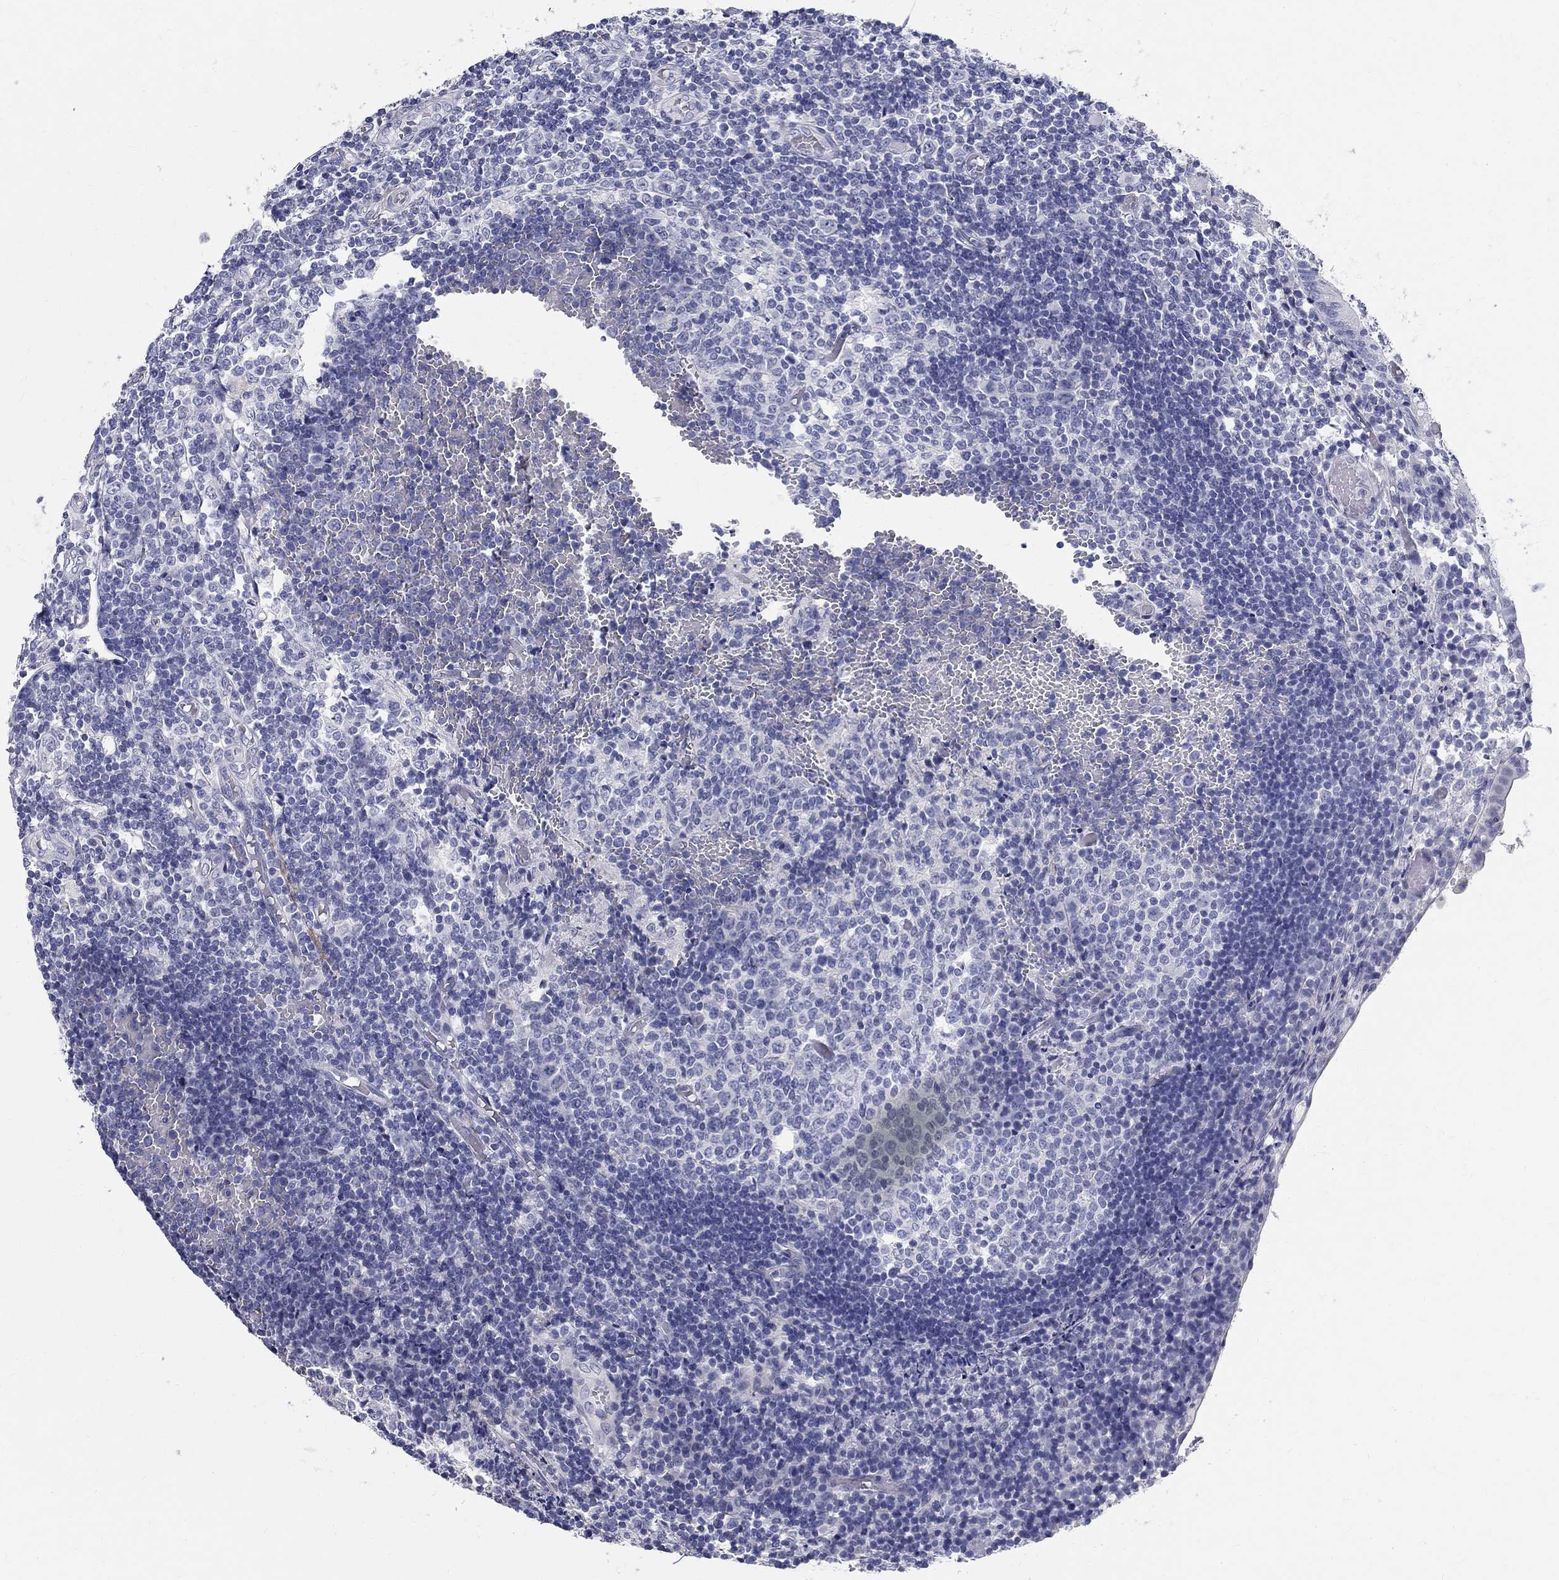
{"staining": {"intensity": "negative", "quantity": "none", "location": "none"}, "tissue": "appendix", "cell_type": "Glandular cells", "image_type": "normal", "snomed": [{"axis": "morphology", "description": "Normal tissue, NOS"}, {"axis": "topography", "description": "Appendix"}], "caption": "Glandular cells are negative for protein expression in benign human appendix.", "gene": "TGM4", "patient": {"sex": "female", "age": 32}}